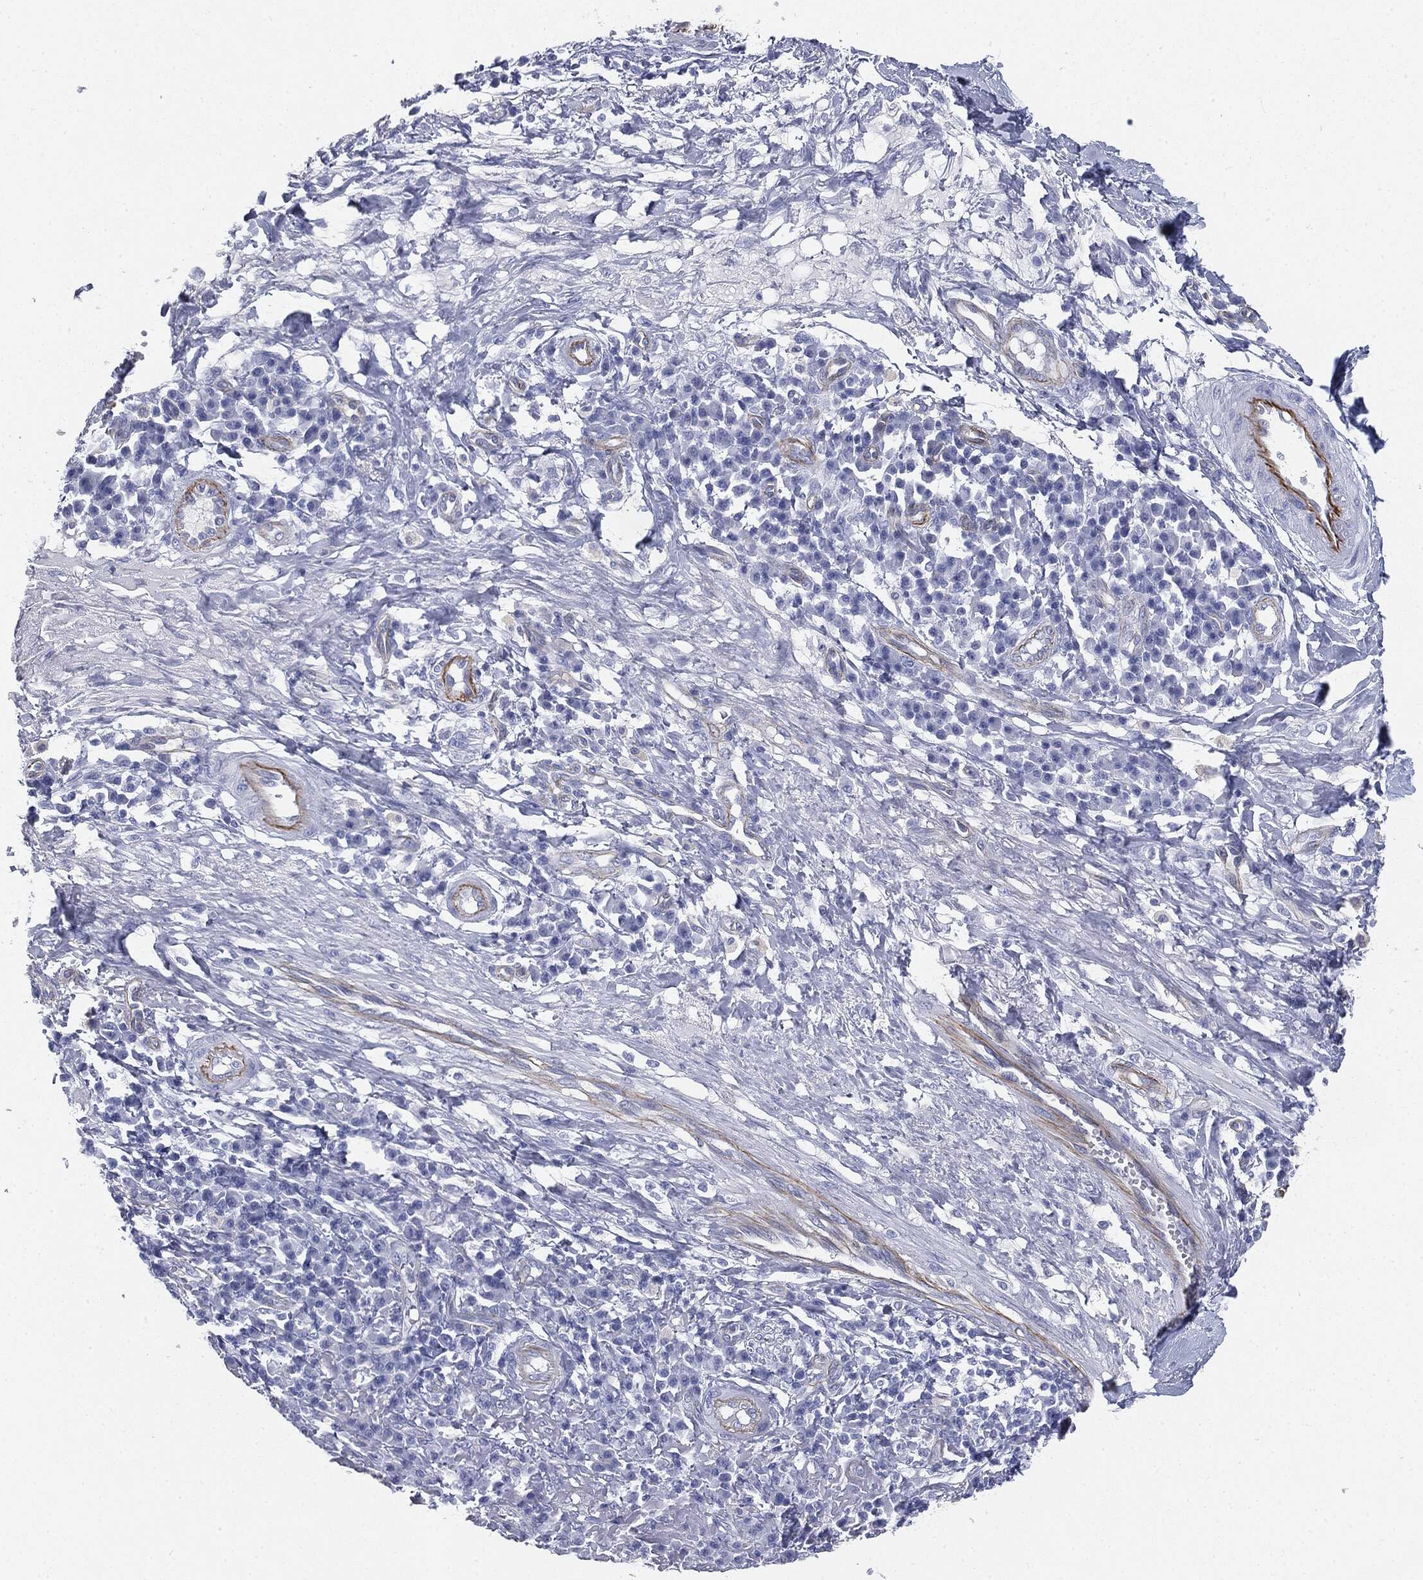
{"staining": {"intensity": "negative", "quantity": "none", "location": "none"}, "tissue": "skin cancer", "cell_type": "Tumor cells", "image_type": "cancer", "snomed": [{"axis": "morphology", "description": "Squamous cell carcinoma, NOS"}, {"axis": "topography", "description": "Skin"}], "caption": "Tumor cells are negative for protein expression in human skin squamous cell carcinoma.", "gene": "MUC5AC", "patient": {"sex": "male", "age": 92}}